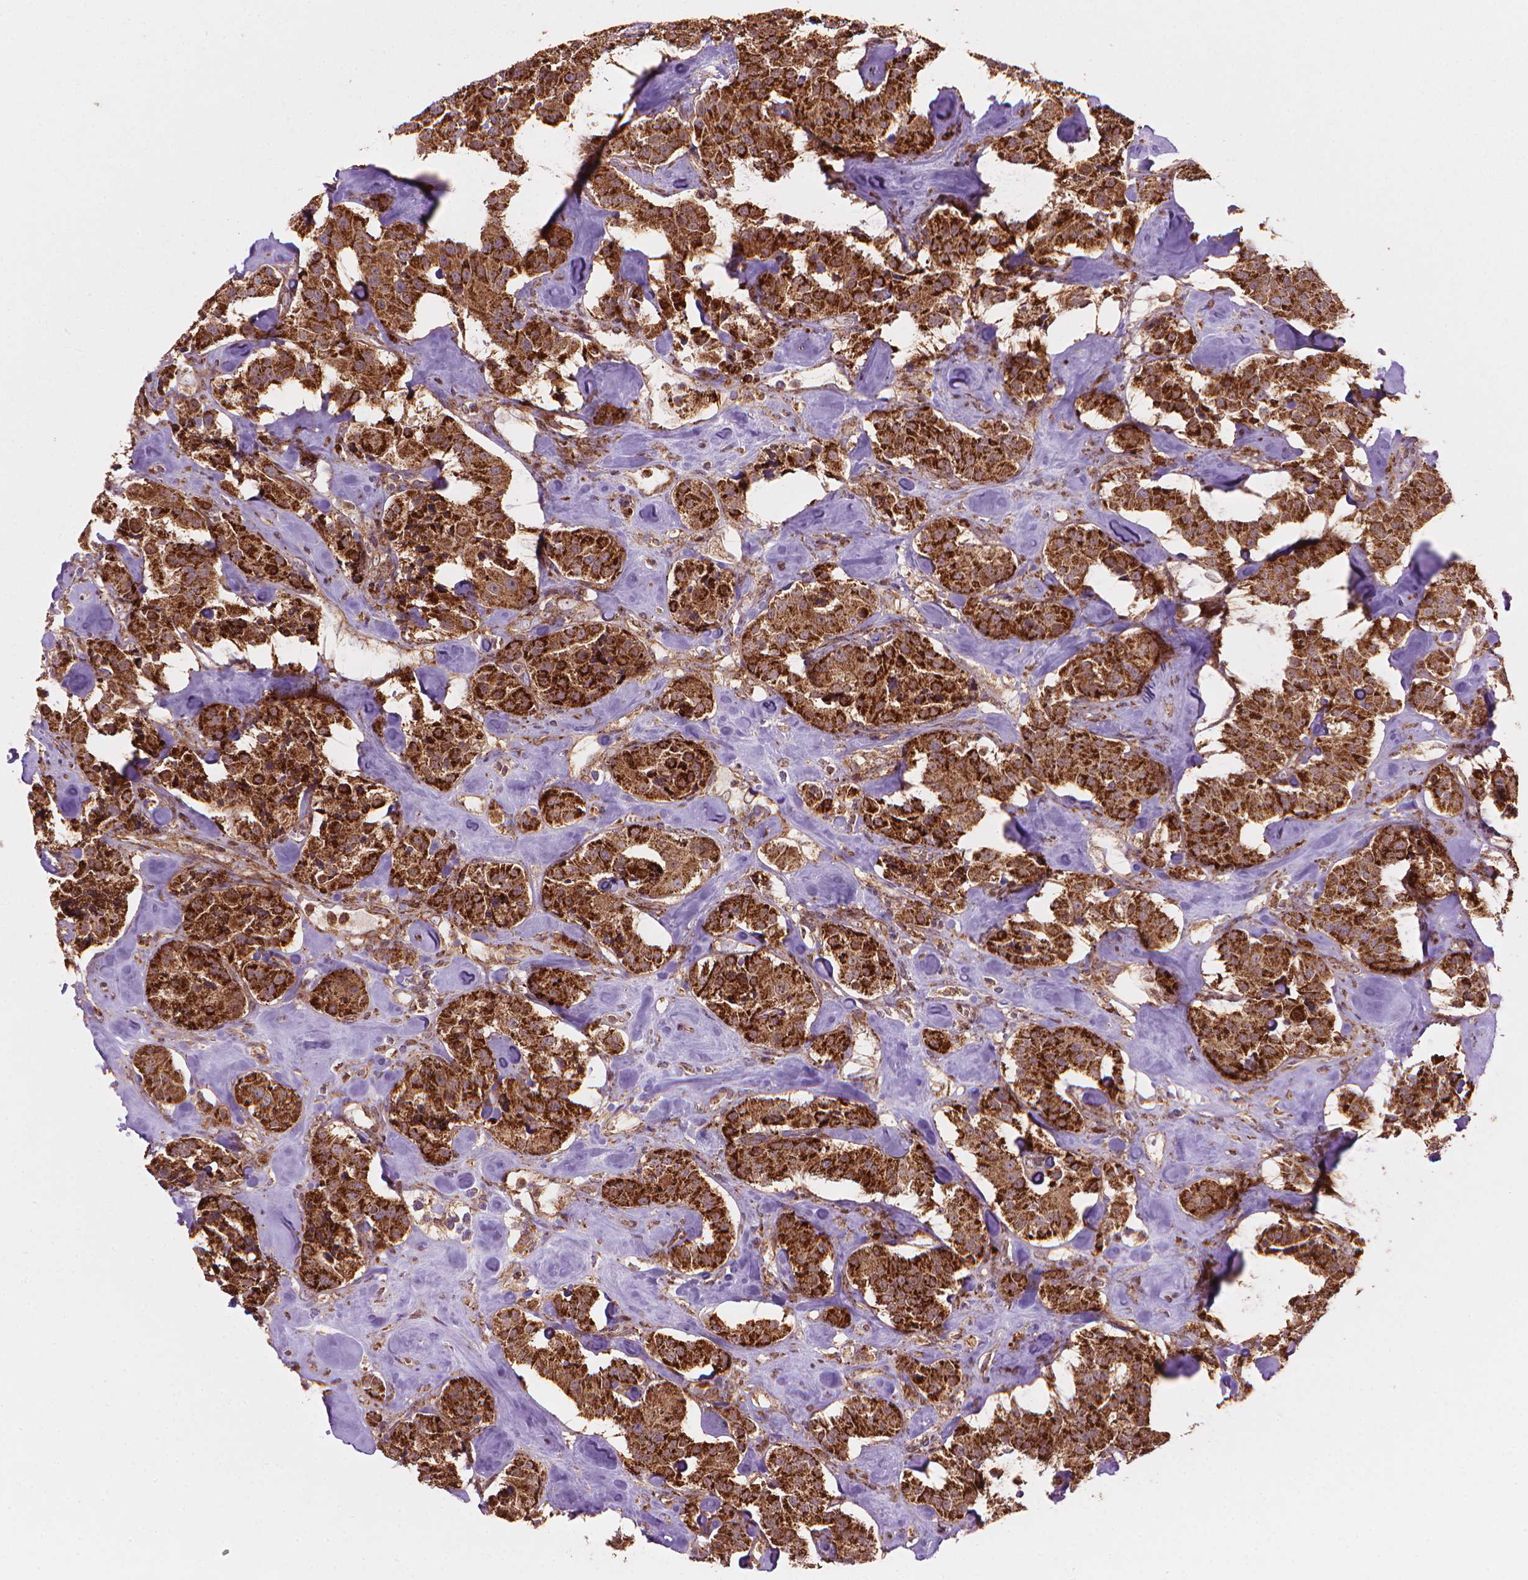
{"staining": {"intensity": "strong", "quantity": ">75%", "location": "cytoplasmic/membranous"}, "tissue": "carcinoid", "cell_type": "Tumor cells", "image_type": "cancer", "snomed": [{"axis": "morphology", "description": "Carcinoid, malignant, NOS"}, {"axis": "topography", "description": "Pancreas"}], "caption": "An immunohistochemistry (IHC) image of neoplastic tissue is shown. Protein staining in brown labels strong cytoplasmic/membranous positivity in malignant carcinoid within tumor cells. Nuclei are stained in blue.", "gene": "VARS2", "patient": {"sex": "male", "age": 41}}